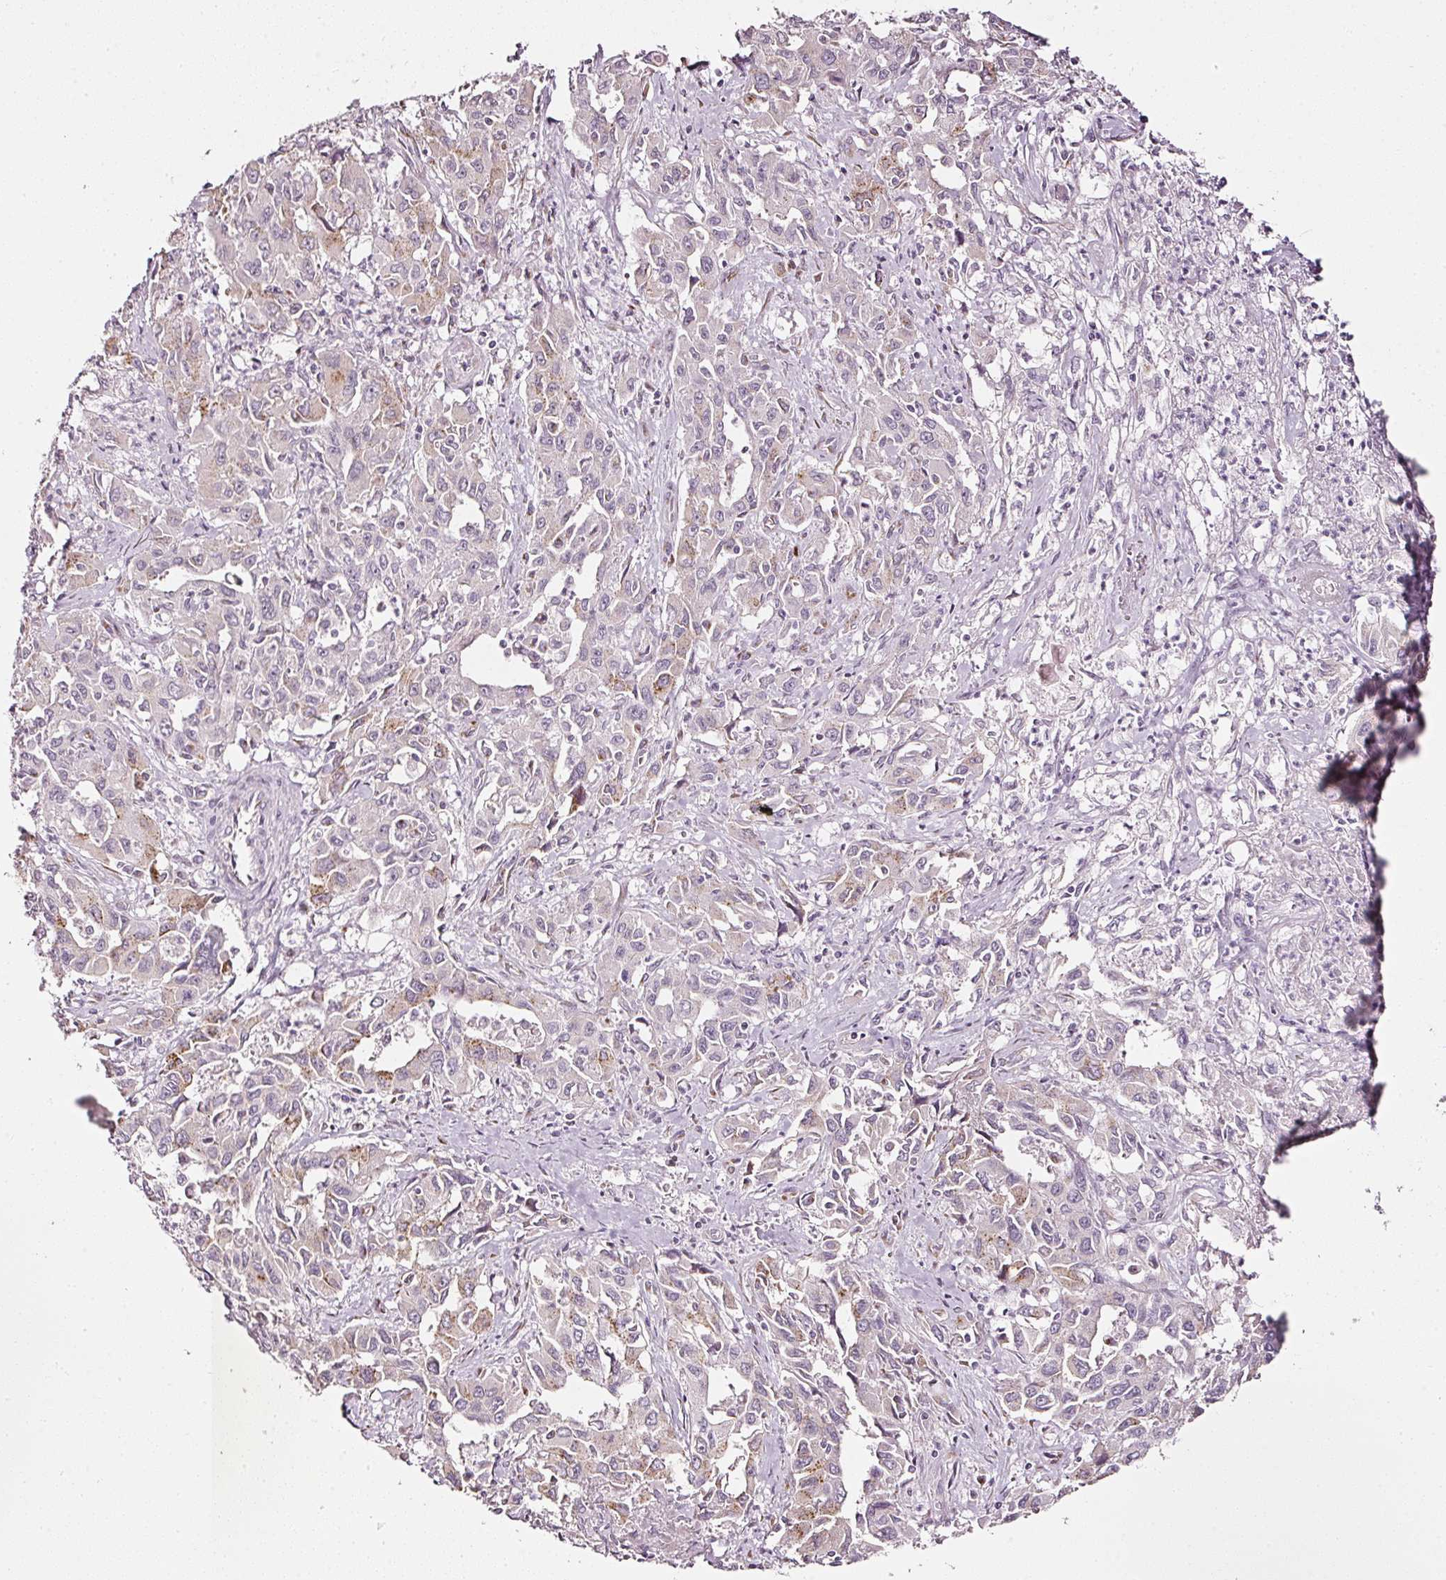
{"staining": {"intensity": "weak", "quantity": "<25%", "location": "cytoplasmic/membranous"}, "tissue": "liver cancer", "cell_type": "Tumor cells", "image_type": "cancer", "snomed": [{"axis": "morphology", "description": "Carcinoma, Hepatocellular, NOS"}, {"axis": "topography", "description": "Liver"}], "caption": "IHC of human liver hepatocellular carcinoma displays no expression in tumor cells.", "gene": "SDF4", "patient": {"sex": "male", "age": 63}}